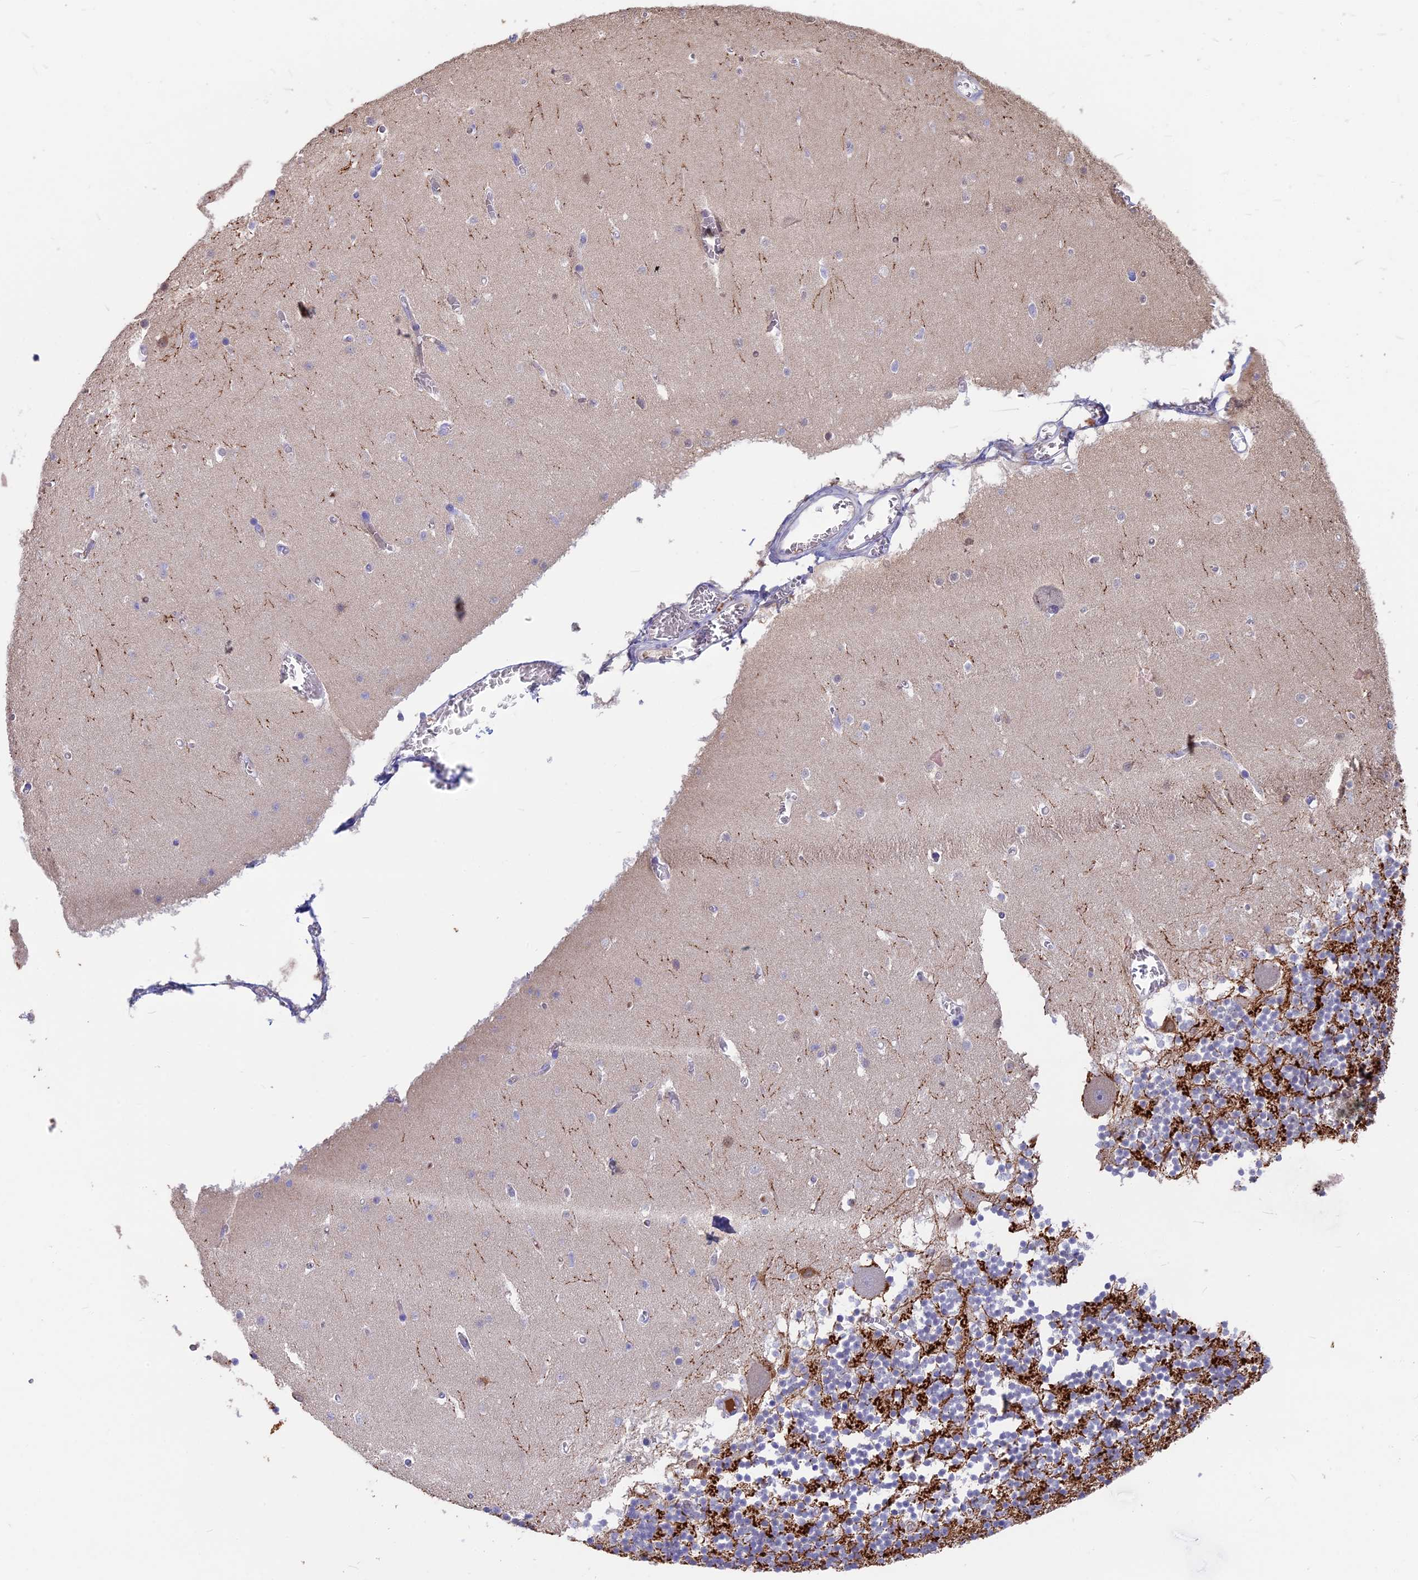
{"staining": {"intensity": "moderate", "quantity": "25%-75%", "location": "cytoplasmic/membranous"}, "tissue": "cerebellum", "cell_type": "Cells in granular layer", "image_type": "normal", "snomed": [{"axis": "morphology", "description": "Normal tissue, NOS"}, {"axis": "topography", "description": "Cerebellum"}], "caption": "Moderate cytoplasmic/membranous staining for a protein is appreciated in about 25%-75% of cells in granular layer of benign cerebellum using immunohistochemistry (IHC).", "gene": "SNAP91", "patient": {"sex": "female", "age": 28}}